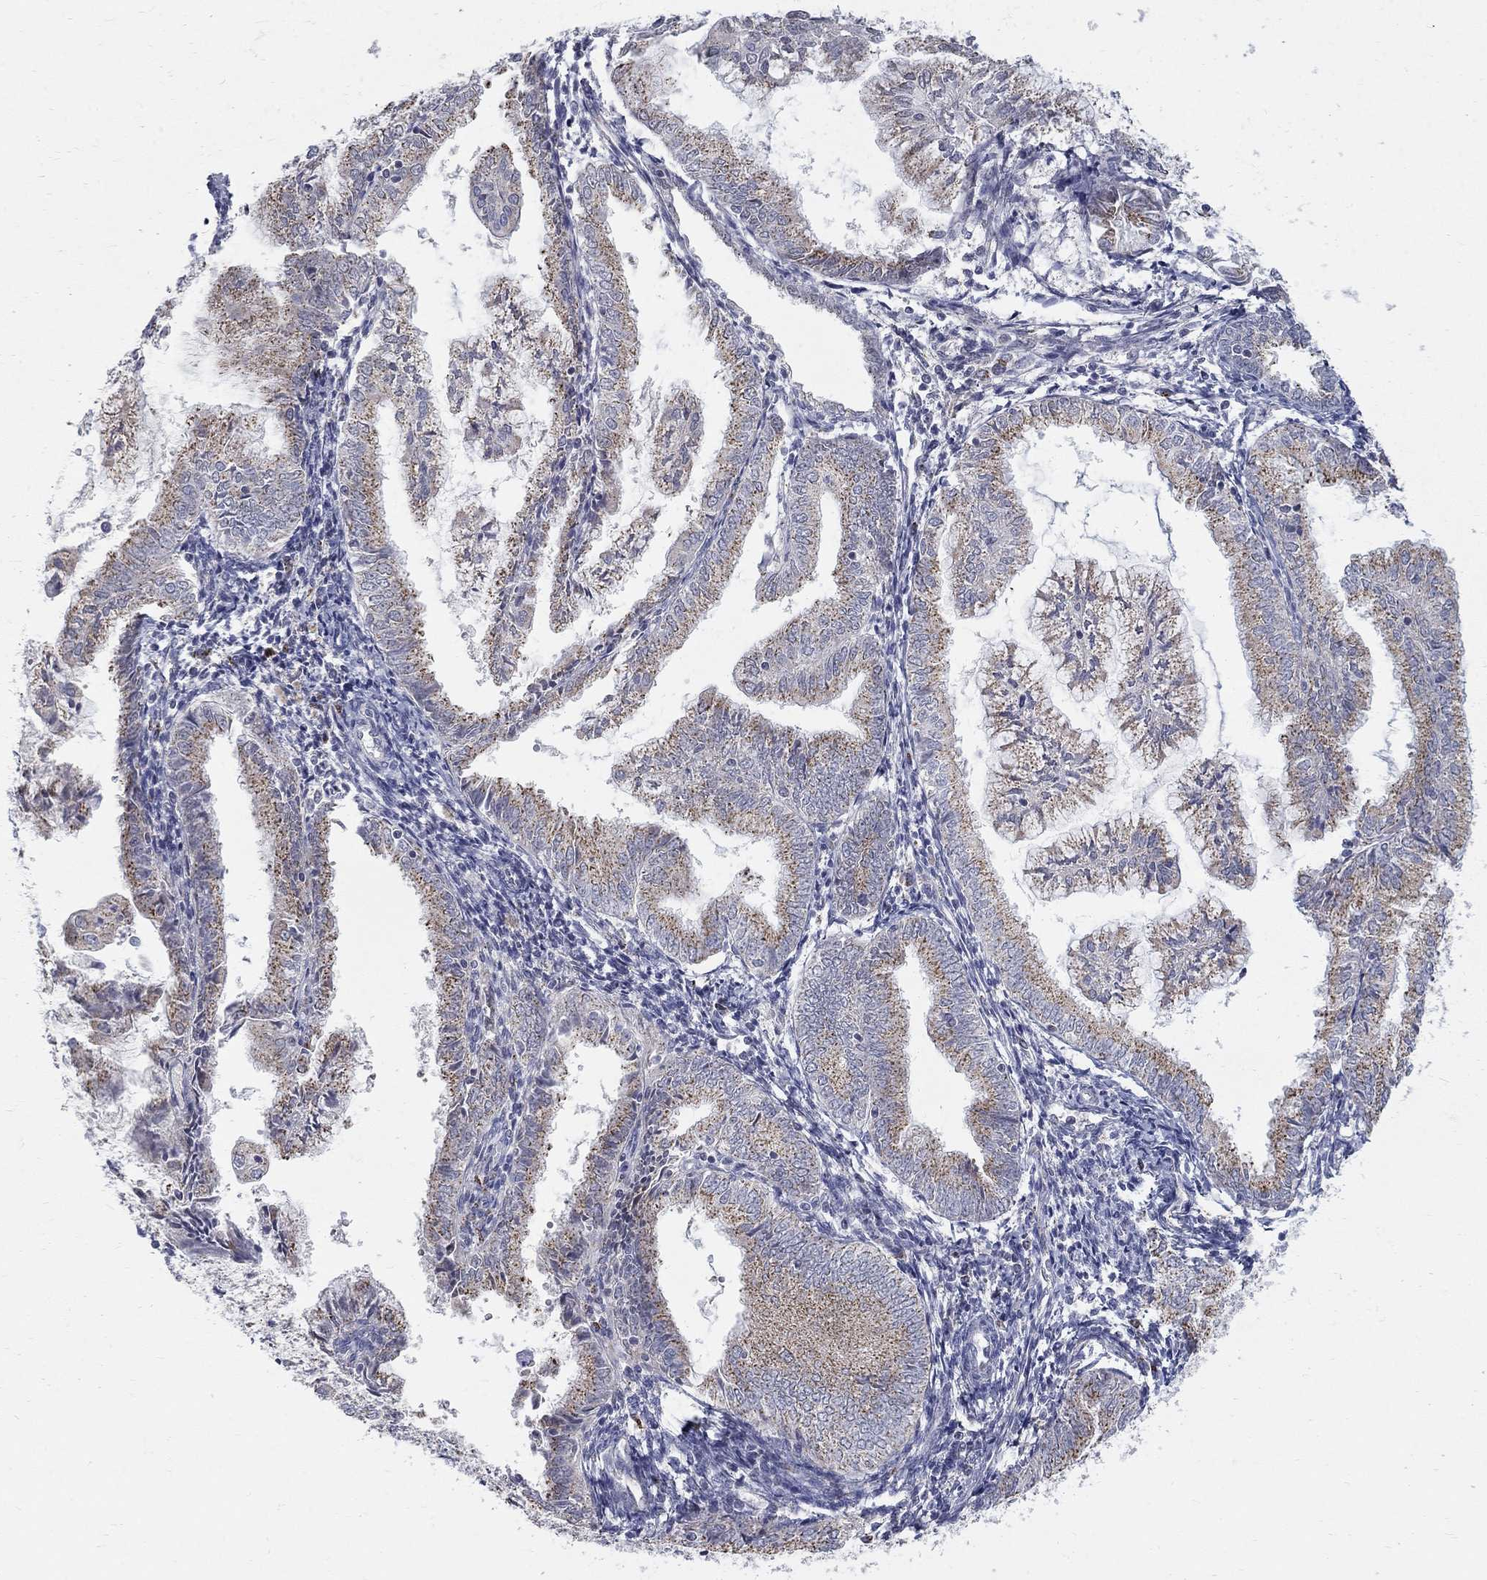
{"staining": {"intensity": "moderate", "quantity": "25%-75%", "location": "cytoplasmic/membranous"}, "tissue": "endometrial cancer", "cell_type": "Tumor cells", "image_type": "cancer", "snomed": [{"axis": "morphology", "description": "Adenocarcinoma, NOS"}, {"axis": "topography", "description": "Endometrium"}], "caption": "There is medium levels of moderate cytoplasmic/membranous staining in tumor cells of adenocarcinoma (endometrial), as demonstrated by immunohistochemical staining (brown color).", "gene": "PANK3", "patient": {"sex": "female", "age": 56}}